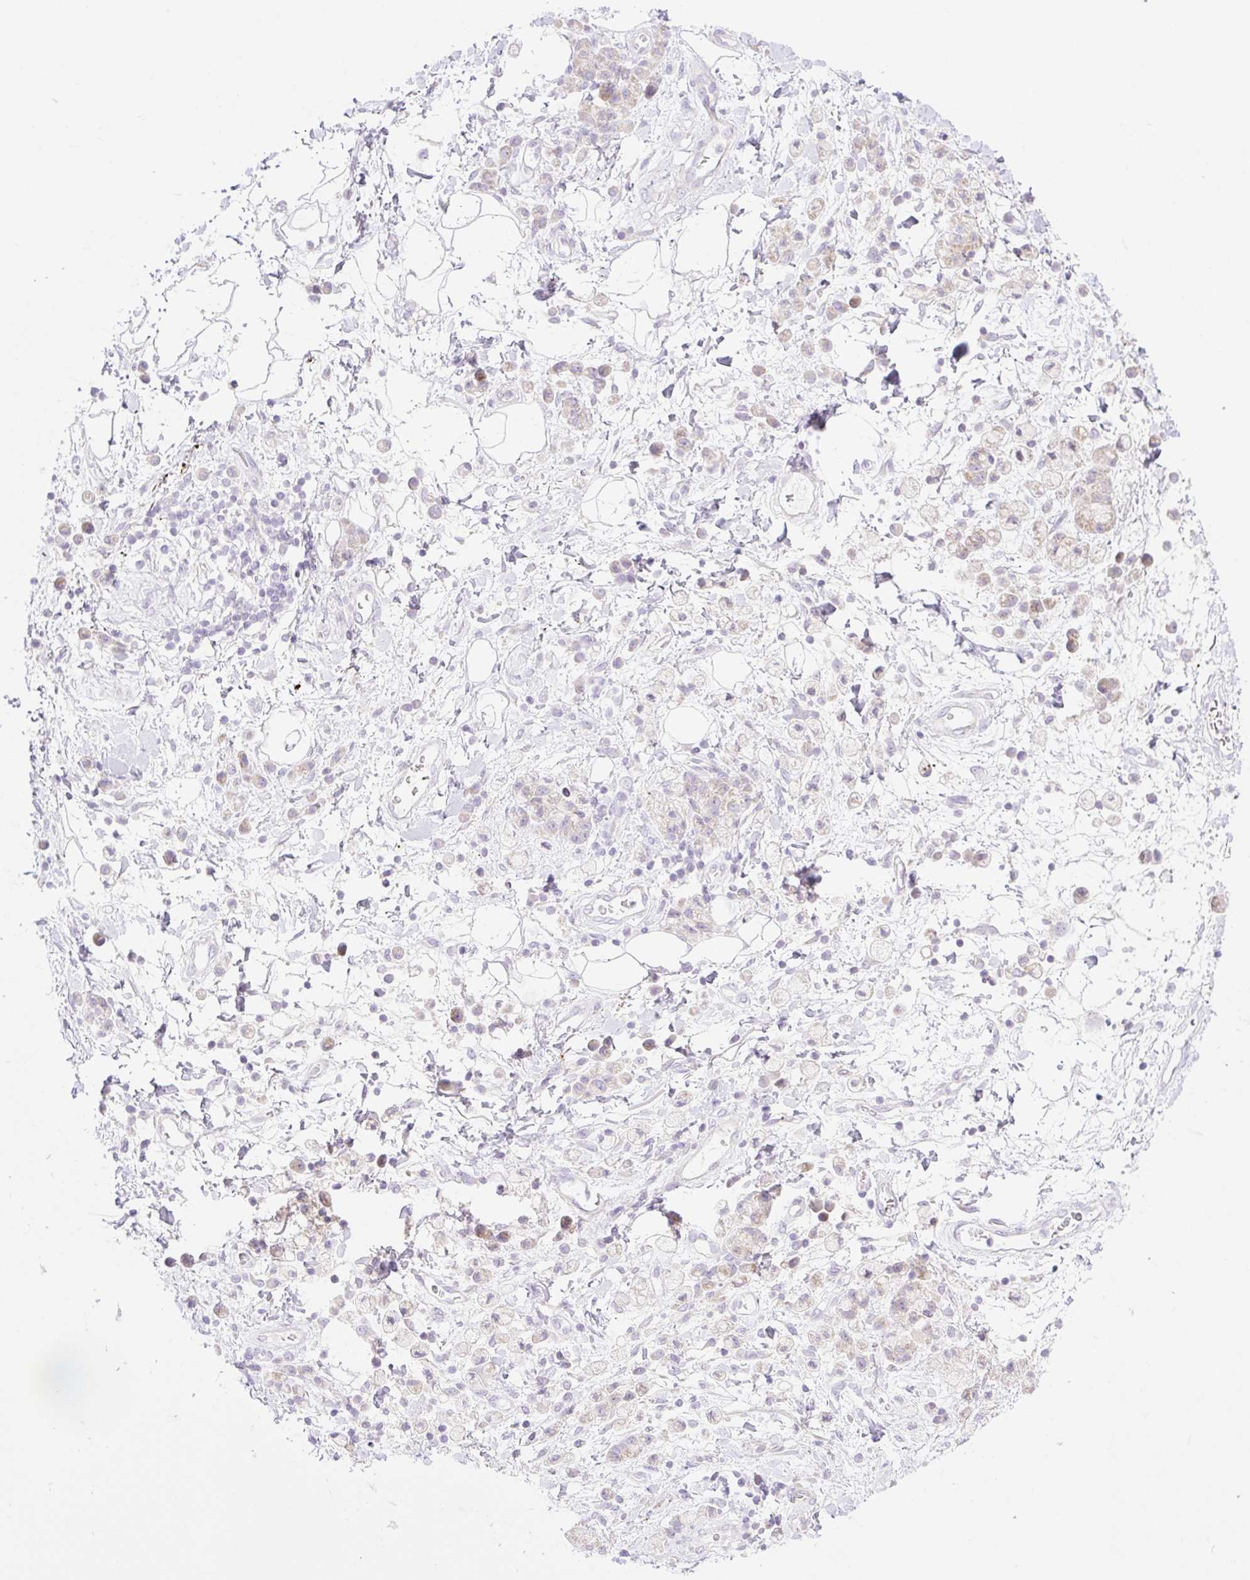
{"staining": {"intensity": "weak", "quantity": "<25%", "location": "cytoplasmic/membranous"}, "tissue": "stomach cancer", "cell_type": "Tumor cells", "image_type": "cancer", "snomed": [{"axis": "morphology", "description": "Adenocarcinoma, NOS"}, {"axis": "topography", "description": "Stomach"}], "caption": "DAB immunohistochemical staining of human stomach cancer displays no significant staining in tumor cells.", "gene": "VPS25", "patient": {"sex": "male", "age": 77}}